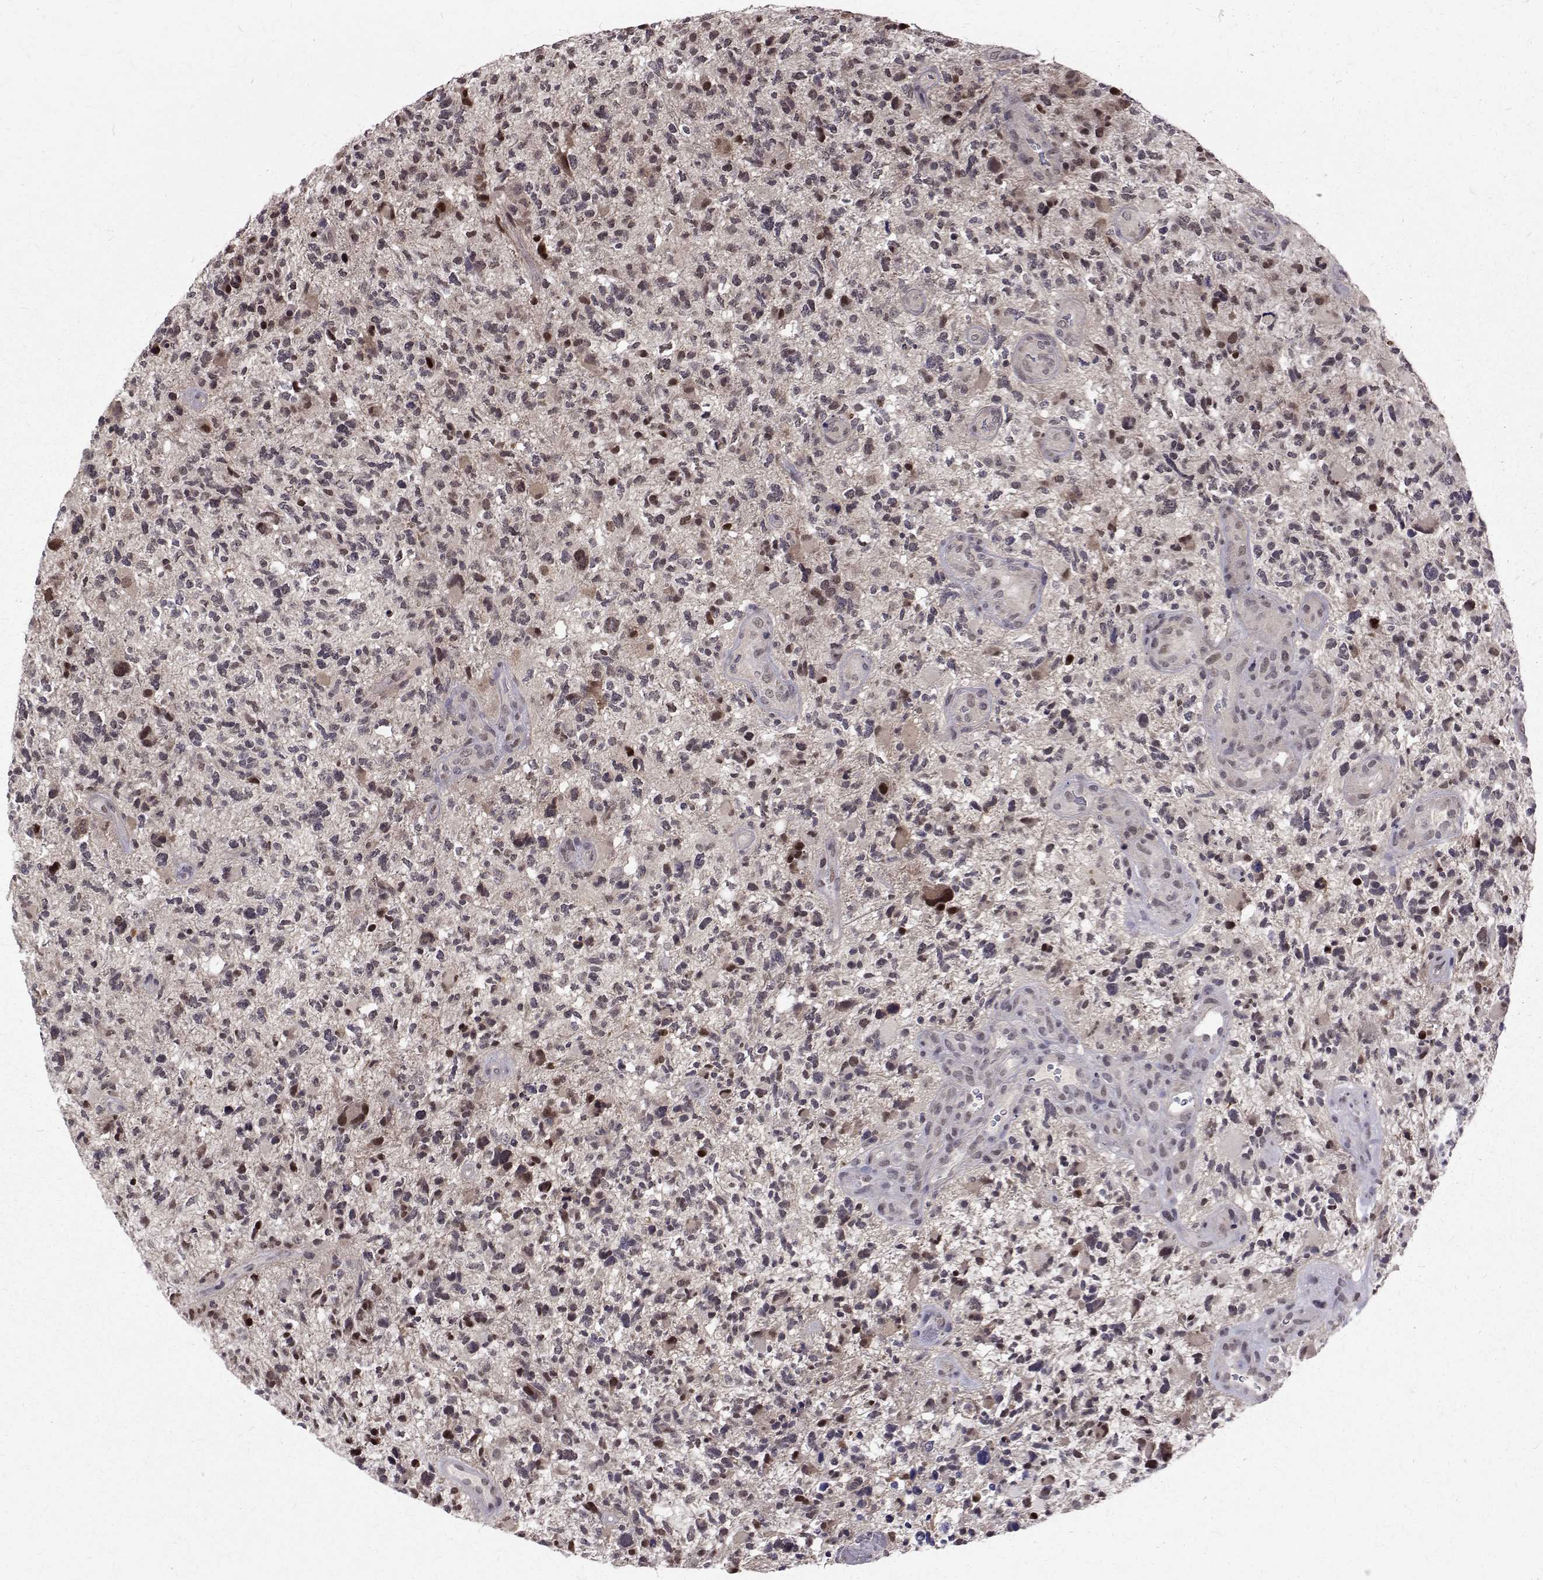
{"staining": {"intensity": "weak", "quantity": "<25%", "location": "cytoplasmic/membranous,nuclear"}, "tissue": "glioma", "cell_type": "Tumor cells", "image_type": "cancer", "snomed": [{"axis": "morphology", "description": "Glioma, malignant, High grade"}, {"axis": "topography", "description": "Brain"}], "caption": "Glioma was stained to show a protein in brown. There is no significant positivity in tumor cells. (DAB (3,3'-diaminobenzidine) immunohistochemistry, high magnification).", "gene": "NIF3L1", "patient": {"sex": "female", "age": 71}}